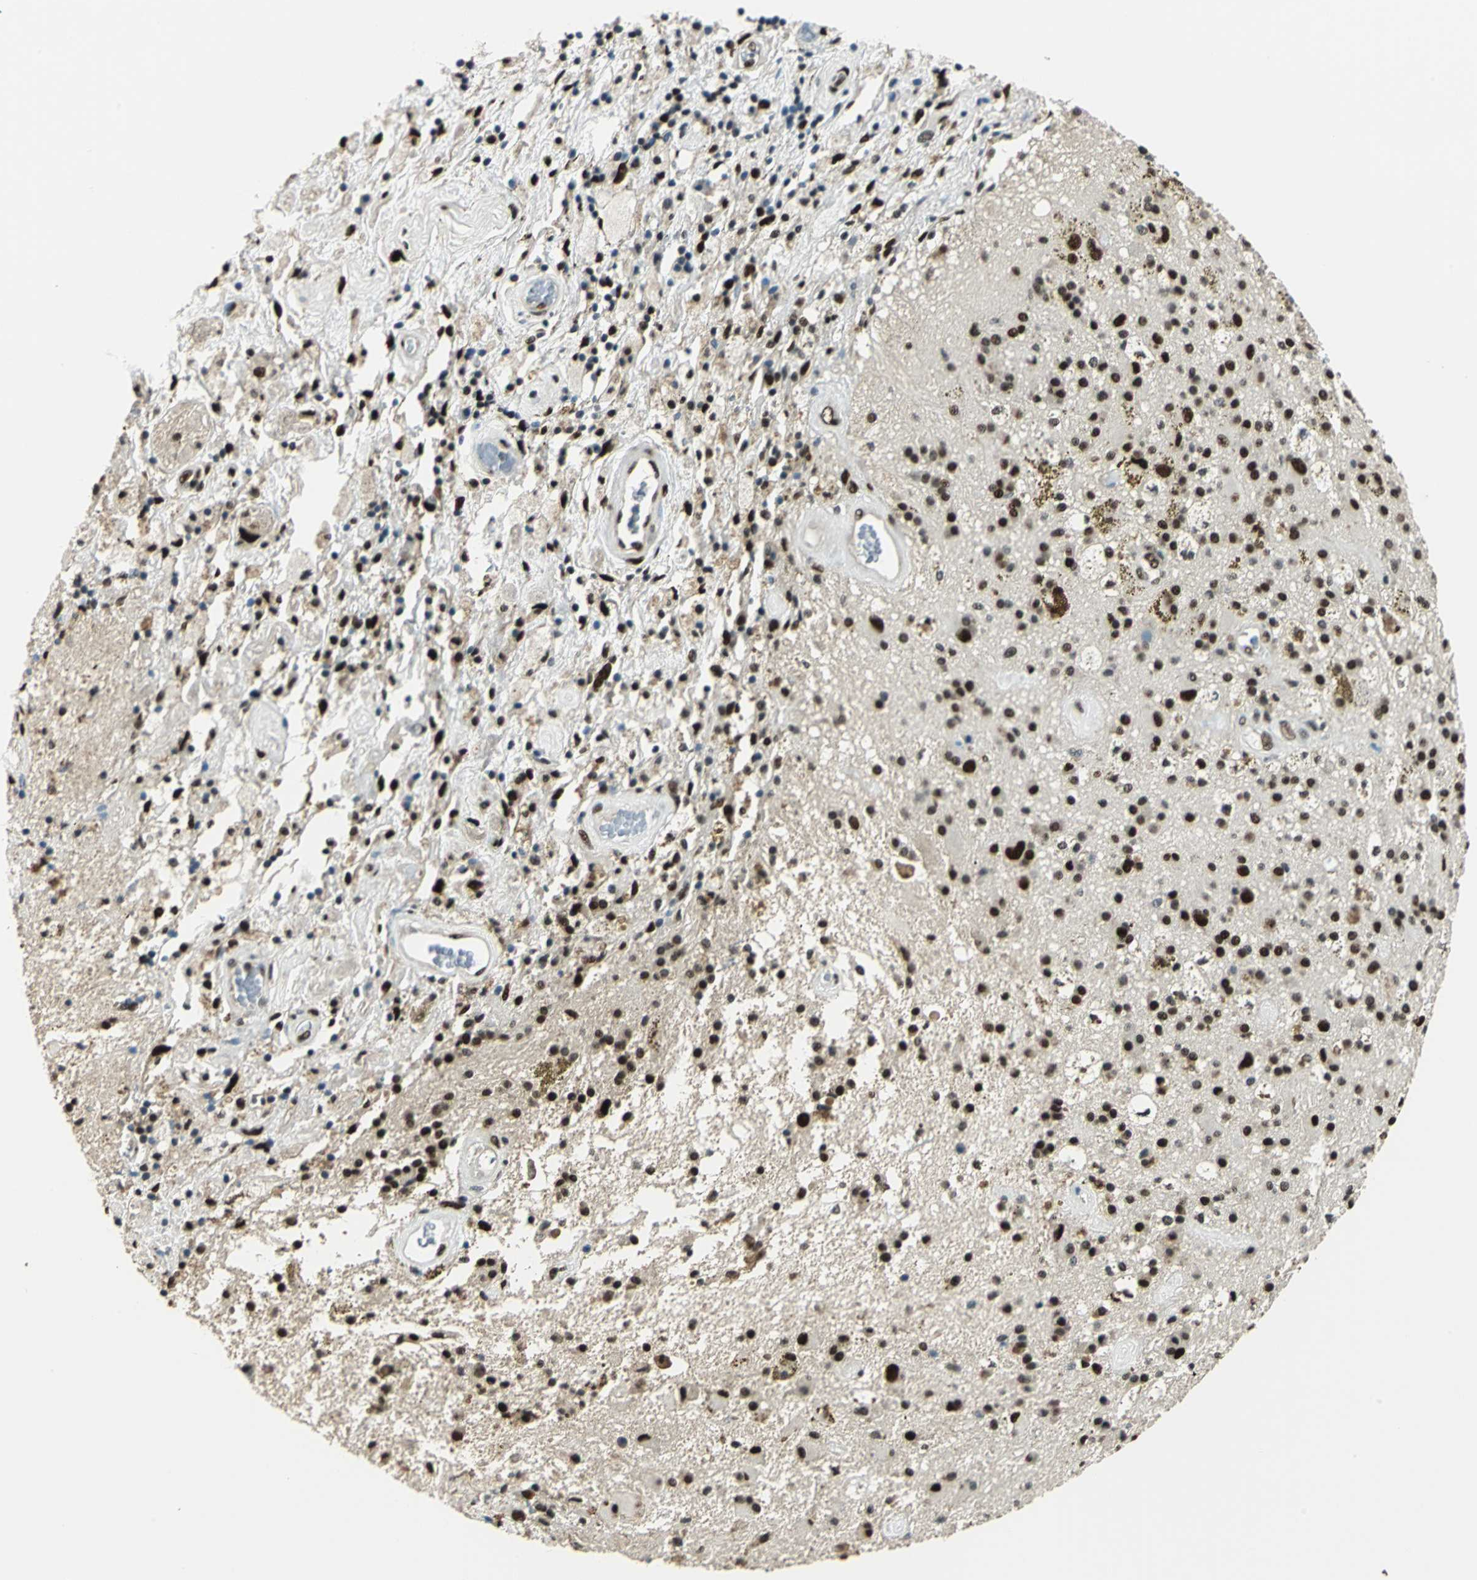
{"staining": {"intensity": "strong", "quantity": ">75%", "location": "nuclear"}, "tissue": "glioma", "cell_type": "Tumor cells", "image_type": "cancer", "snomed": [{"axis": "morphology", "description": "Glioma, malignant, Low grade"}, {"axis": "topography", "description": "Brain"}], "caption": "Brown immunohistochemical staining in human malignant low-grade glioma reveals strong nuclear positivity in approximately >75% of tumor cells.", "gene": "NFIA", "patient": {"sex": "male", "age": 58}}